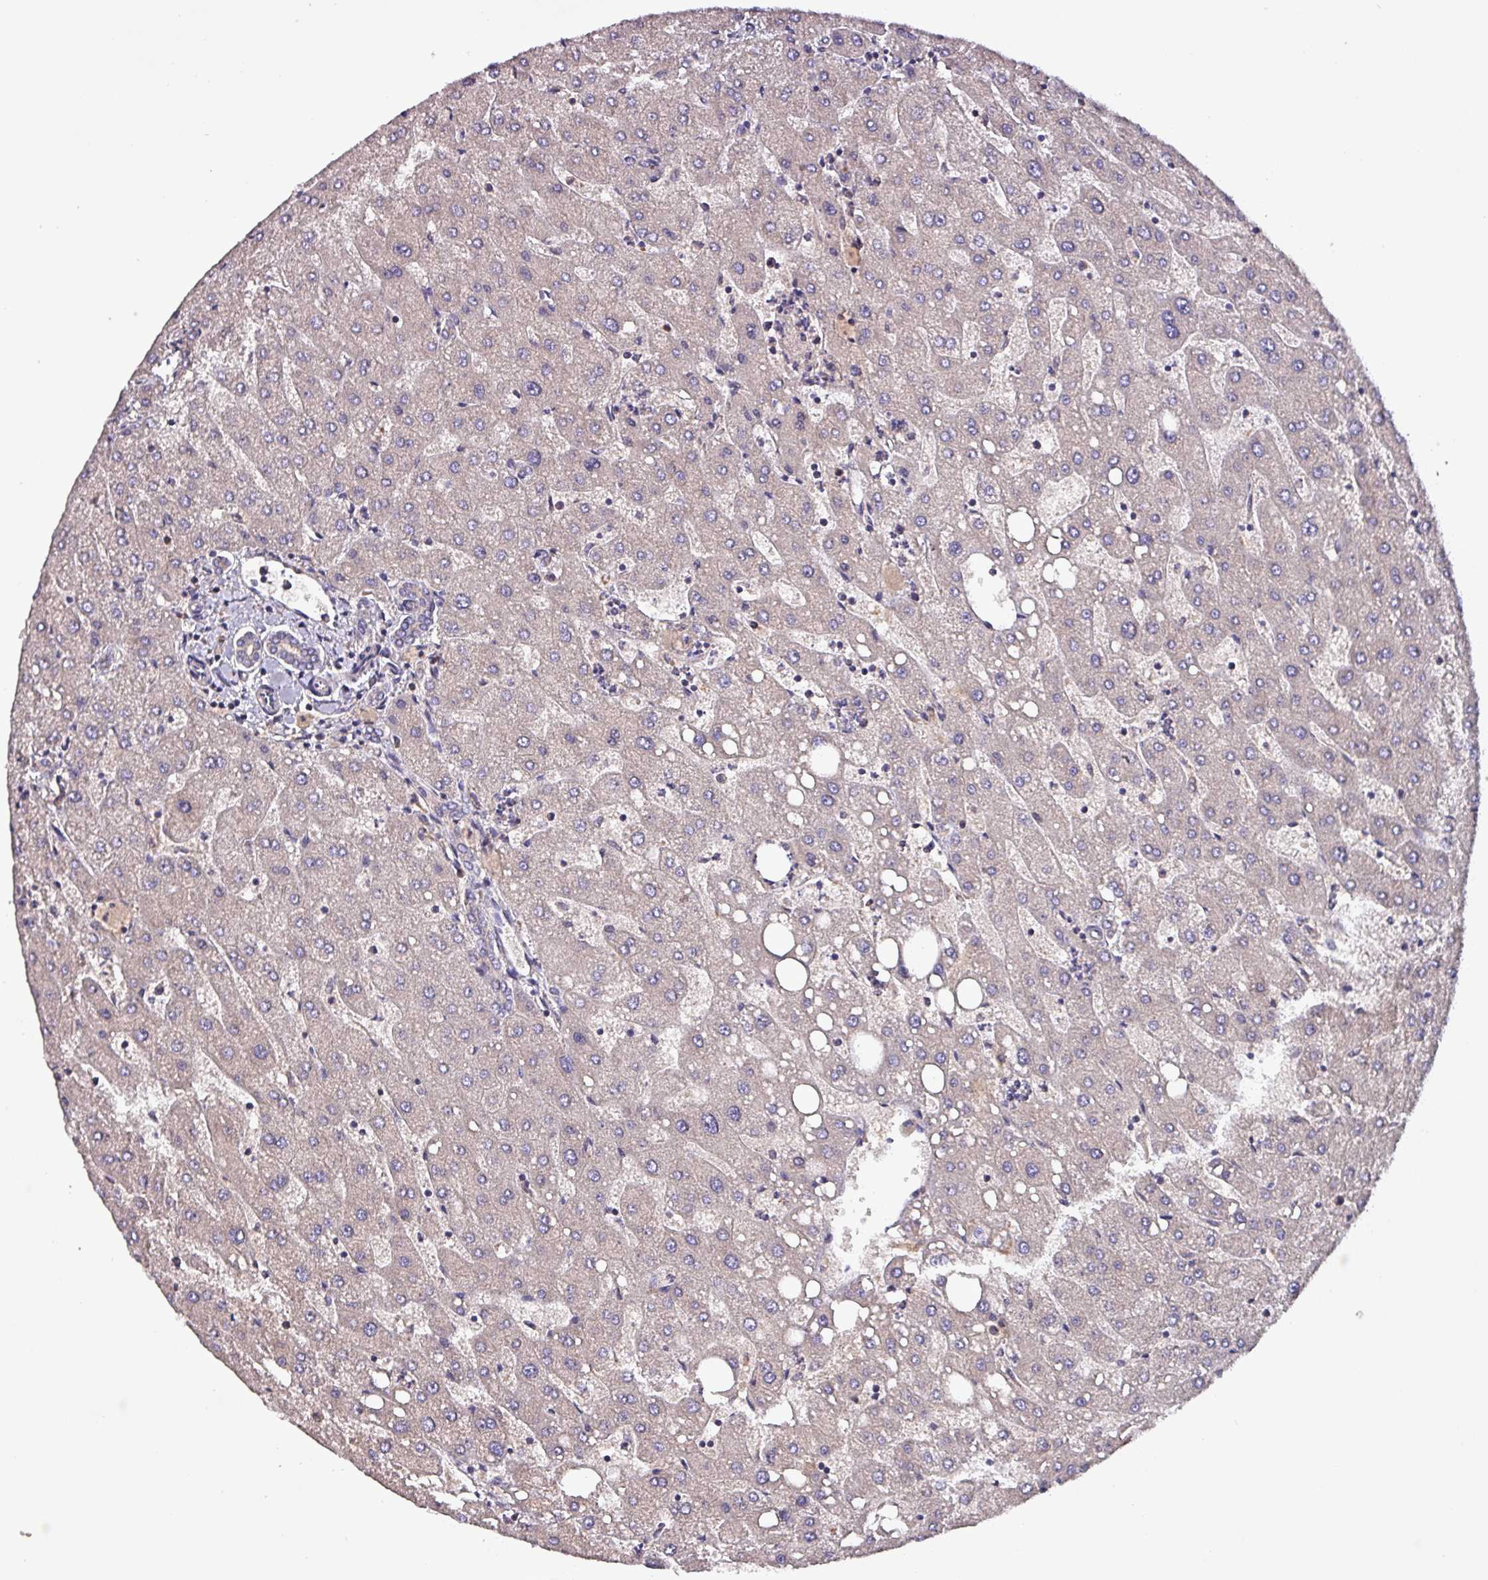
{"staining": {"intensity": "negative", "quantity": "none", "location": "none"}, "tissue": "liver", "cell_type": "Cholangiocytes", "image_type": "normal", "snomed": [{"axis": "morphology", "description": "Normal tissue, NOS"}, {"axis": "topography", "description": "Liver"}], "caption": "An image of liver stained for a protein shows no brown staining in cholangiocytes. (Stains: DAB IHC with hematoxylin counter stain, Microscopy: brightfield microscopy at high magnification).", "gene": "PAFAH1B2", "patient": {"sex": "male", "age": 67}}